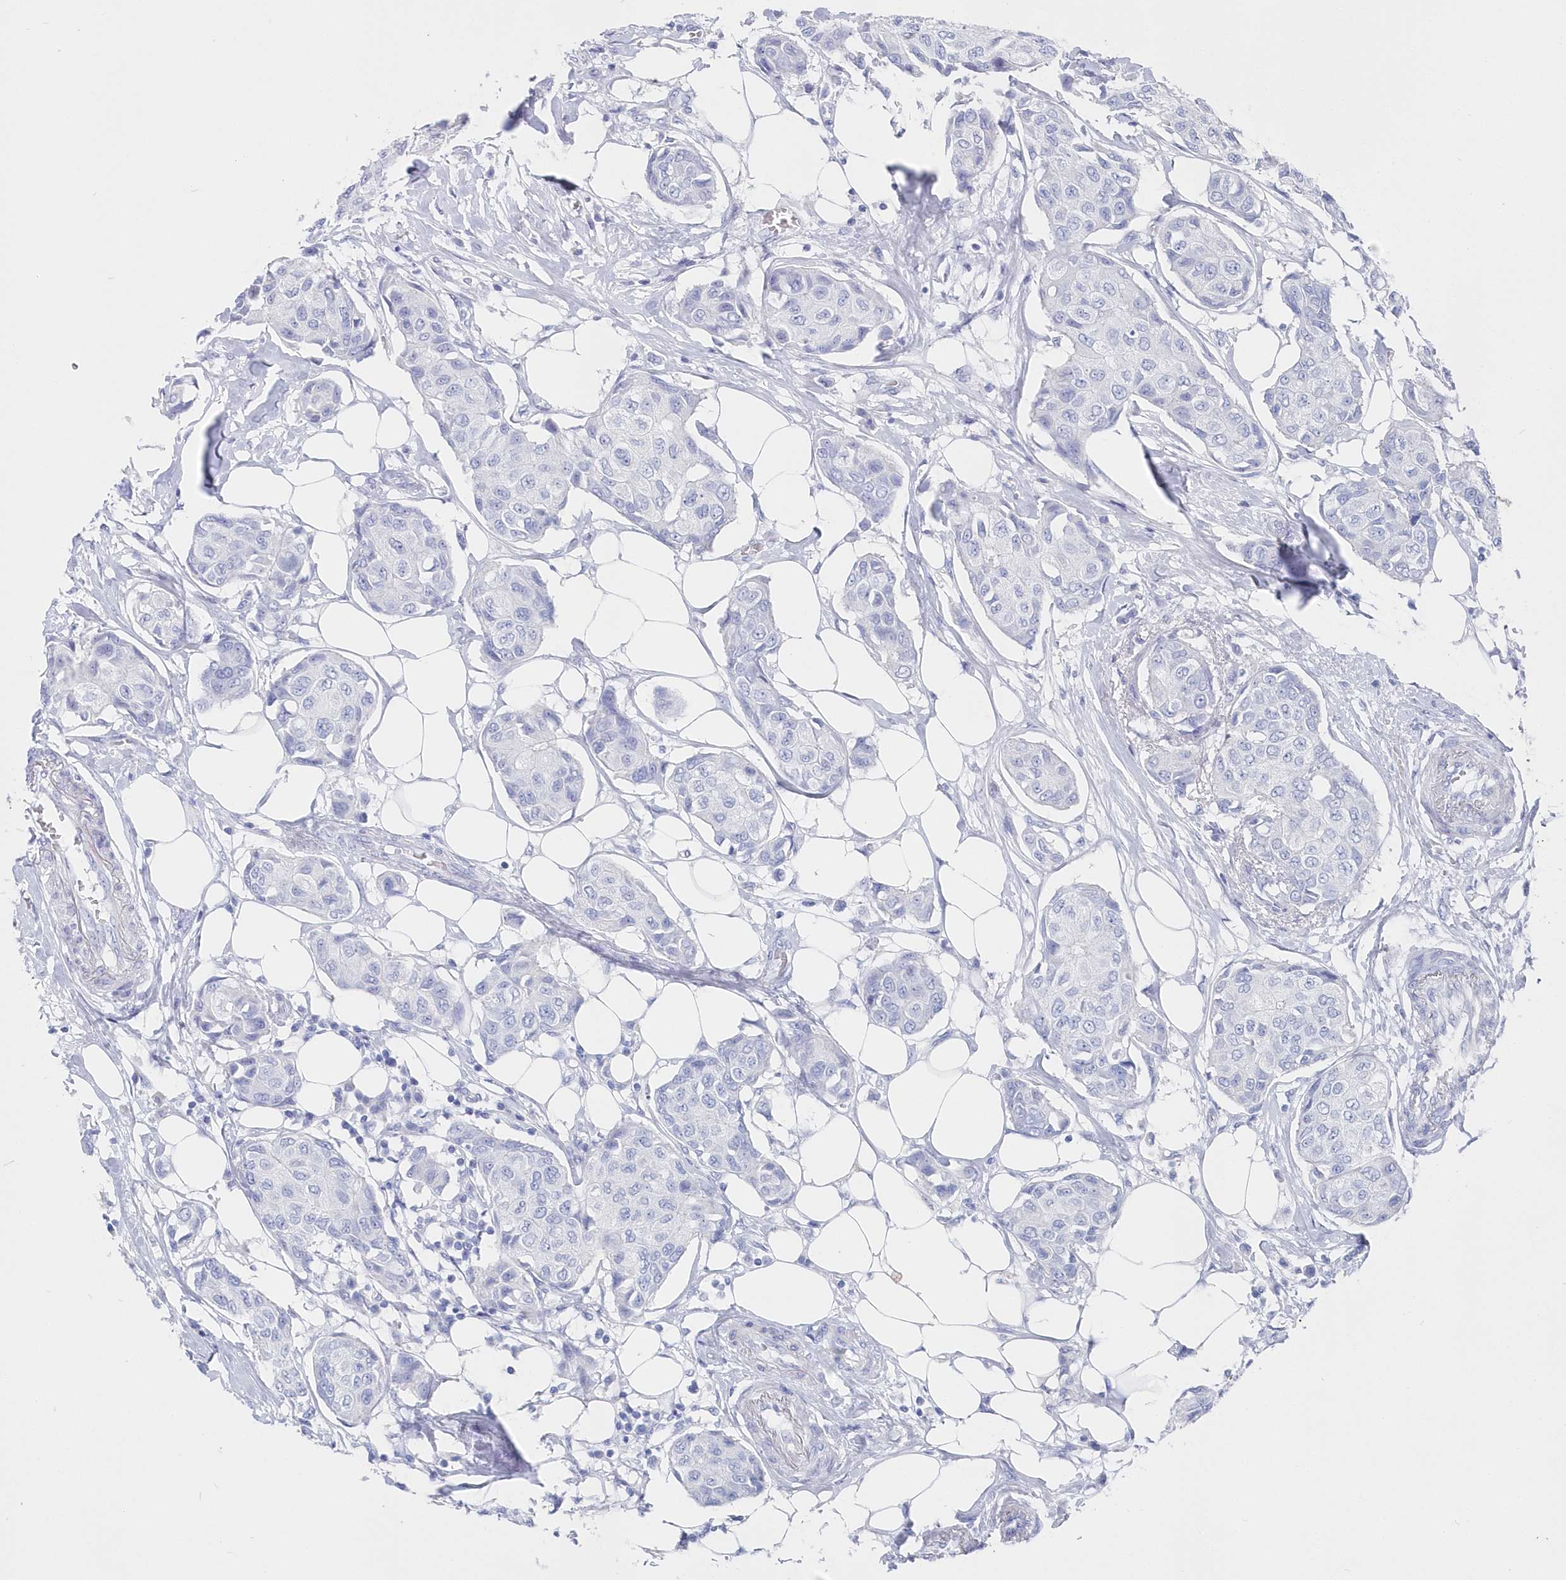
{"staining": {"intensity": "negative", "quantity": "none", "location": "none"}, "tissue": "breast cancer", "cell_type": "Tumor cells", "image_type": "cancer", "snomed": [{"axis": "morphology", "description": "Duct carcinoma"}, {"axis": "topography", "description": "Breast"}], "caption": "Image shows no protein staining in tumor cells of breast cancer tissue.", "gene": "CSNK1G2", "patient": {"sex": "female", "age": 80}}